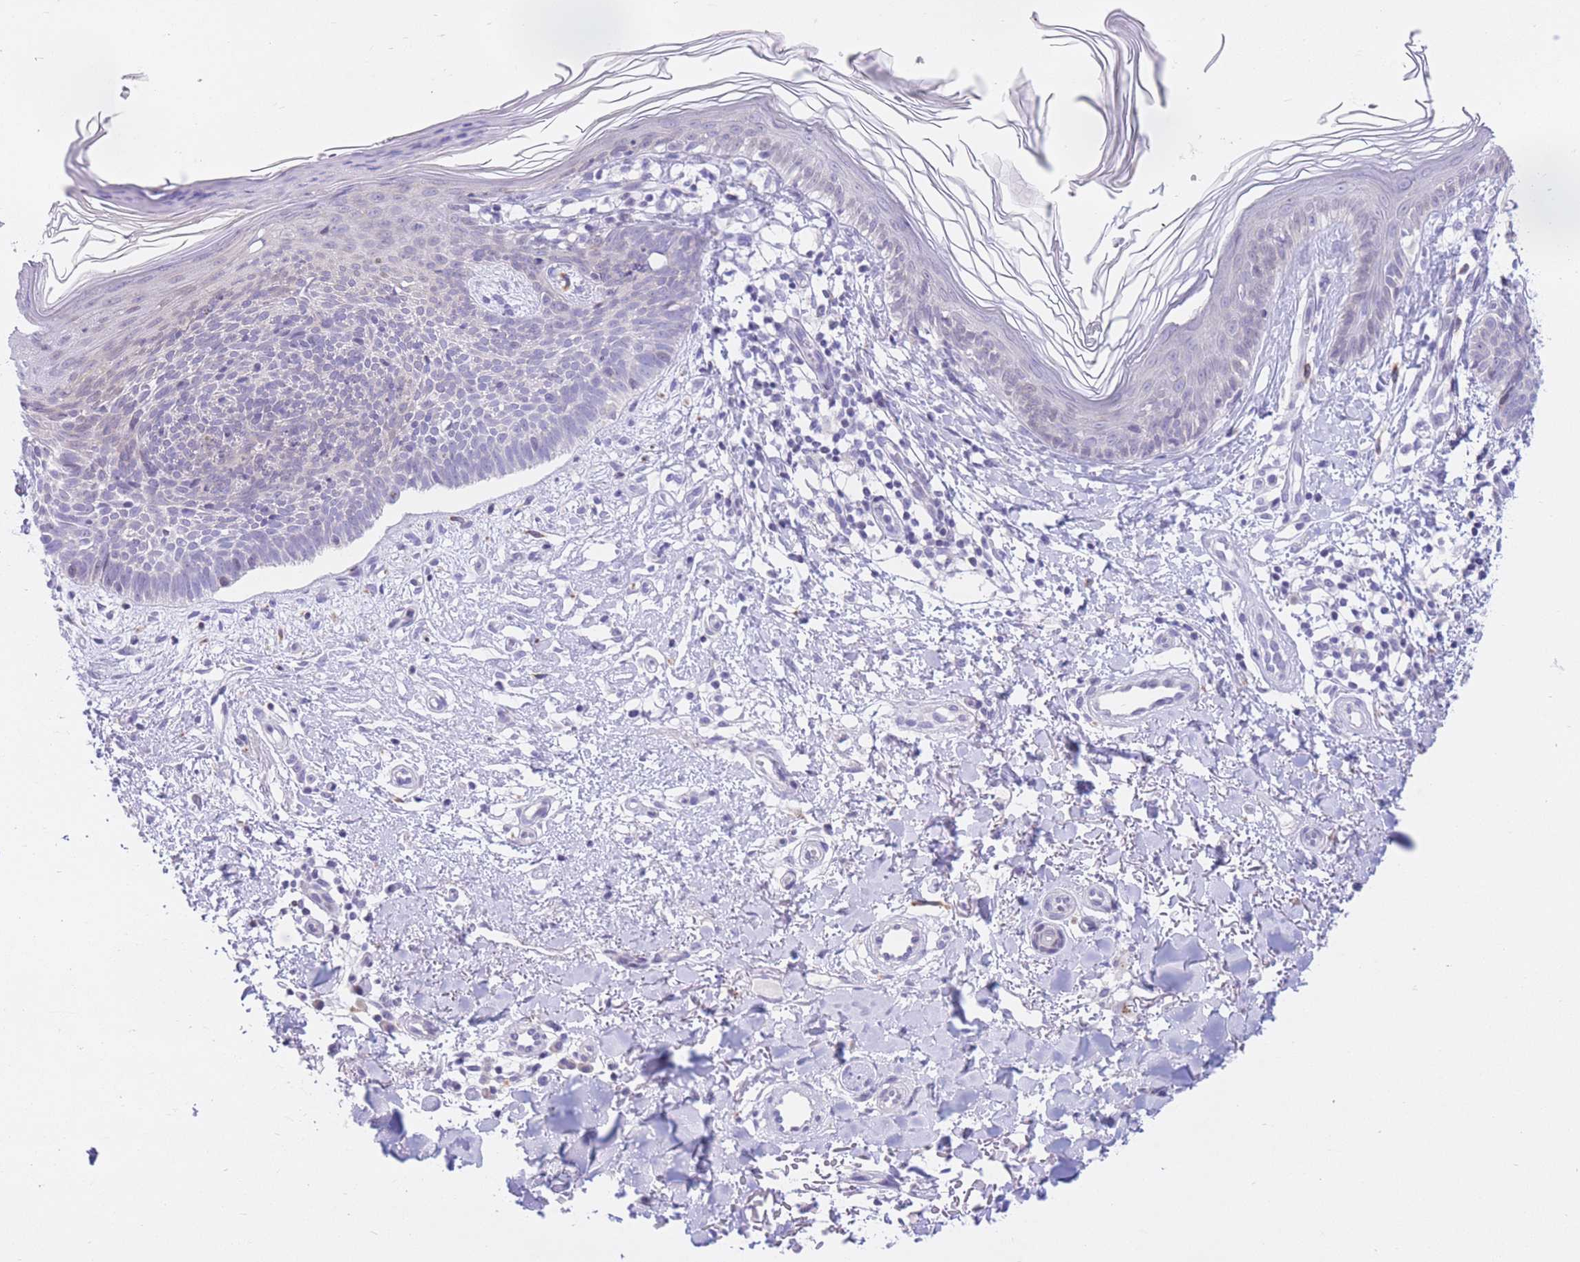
{"staining": {"intensity": "negative", "quantity": "none", "location": "none"}, "tissue": "skin cancer", "cell_type": "Tumor cells", "image_type": "cancer", "snomed": [{"axis": "morphology", "description": "Basal cell carcinoma"}, {"axis": "topography", "description": "Skin"}], "caption": "Tumor cells show no significant protein positivity in skin cancer (basal cell carcinoma).", "gene": "RPL39L", "patient": {"sex": "male", "age": 78}}